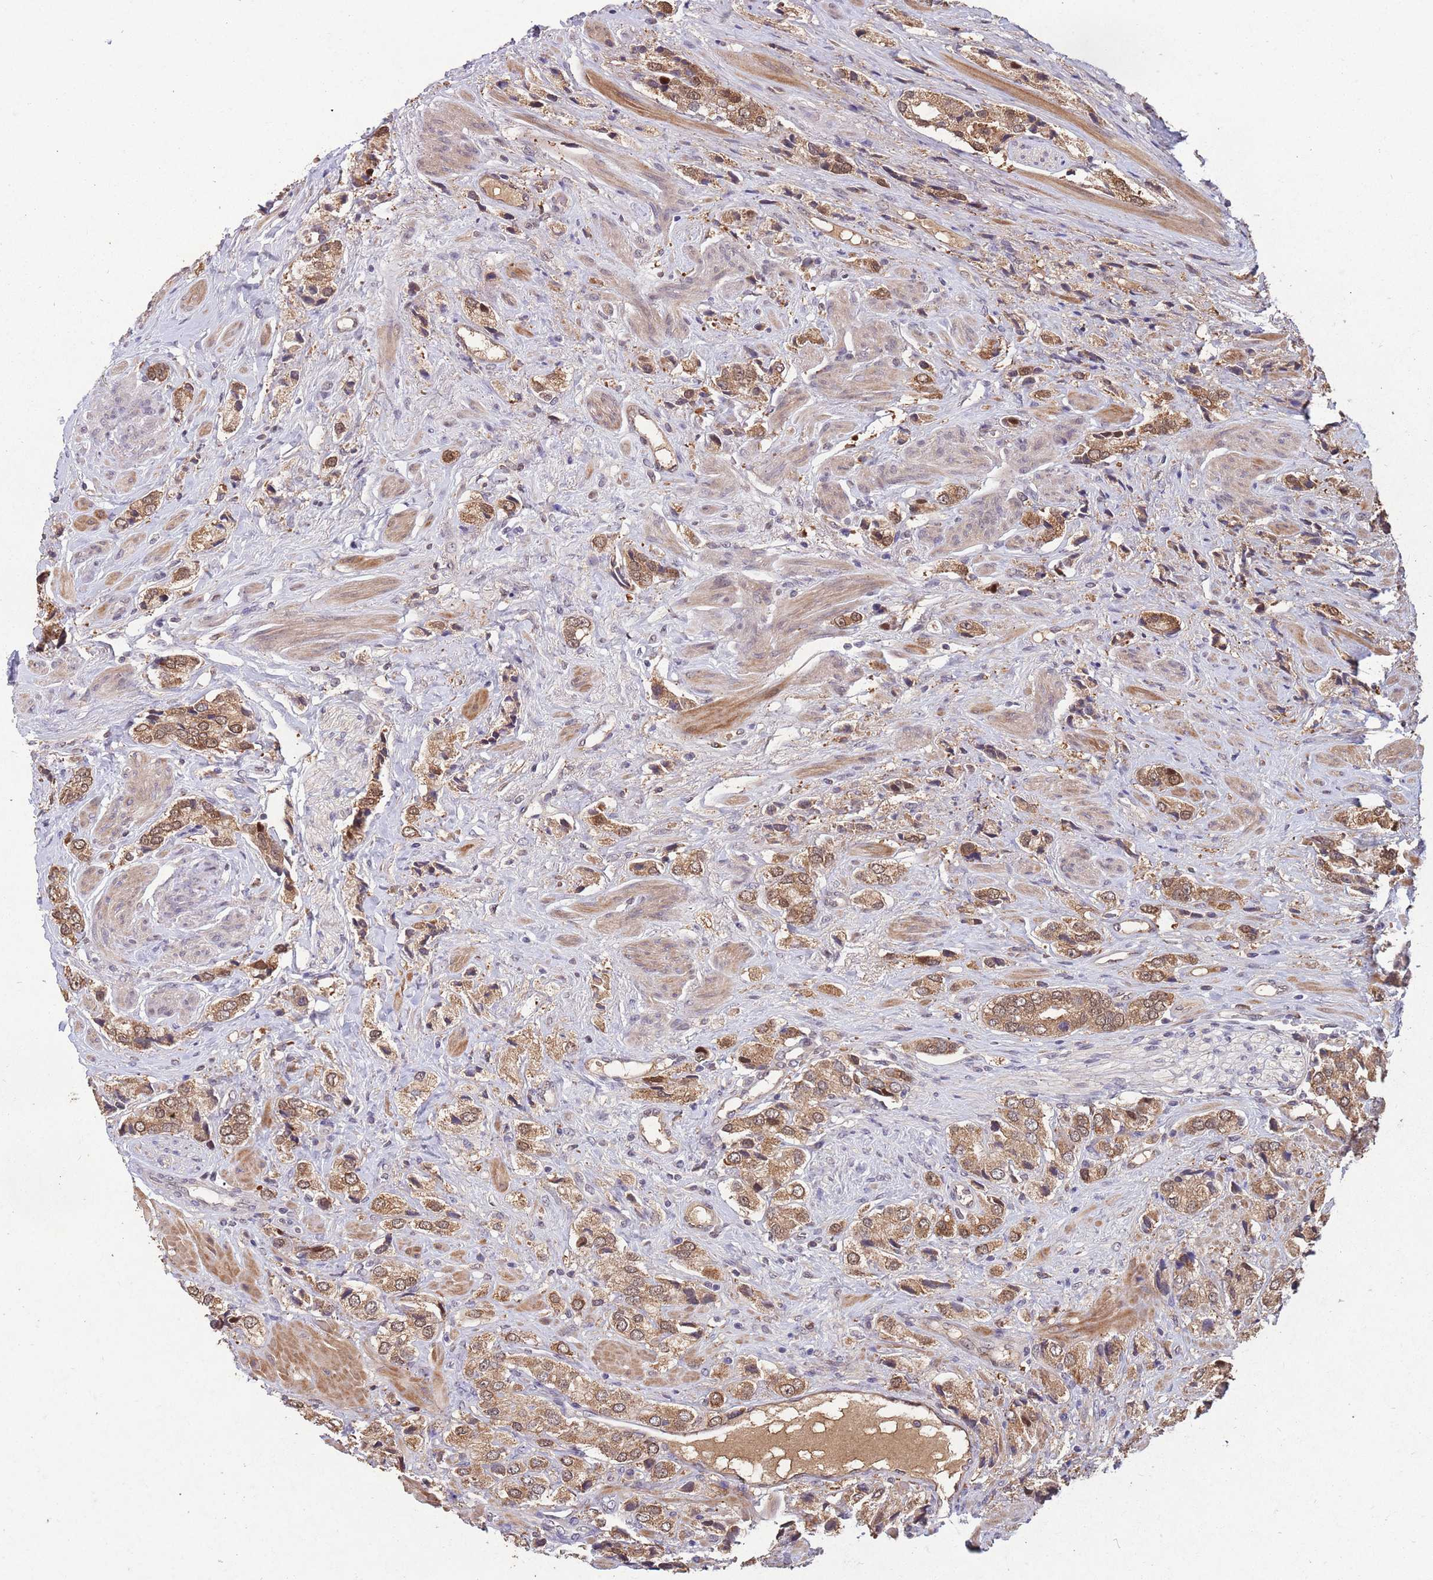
{"staining": {"intensity": "moderate", "quantity": ">75%", "location": "cytoplasmic/membranous,nuclear"}, "tissue": "prostate cancer", "cell_type": "Tumor cells", "image_type": "cancer", "snomed": [{"axis": "morphology", "description": "Adenocarcinoma, High grade"}, {"axis": "topography", "description": "Prostate and seminal vesicle, NOS"}], "caption": "Immunohistochemistry of prostate cancer displays medium levels of moderate cytoplasmic/membranous and nuclear positivity in about >75% of tumor cells.", "gene": "ZNF639", "patient": {"sex": "male", "age": 64}}